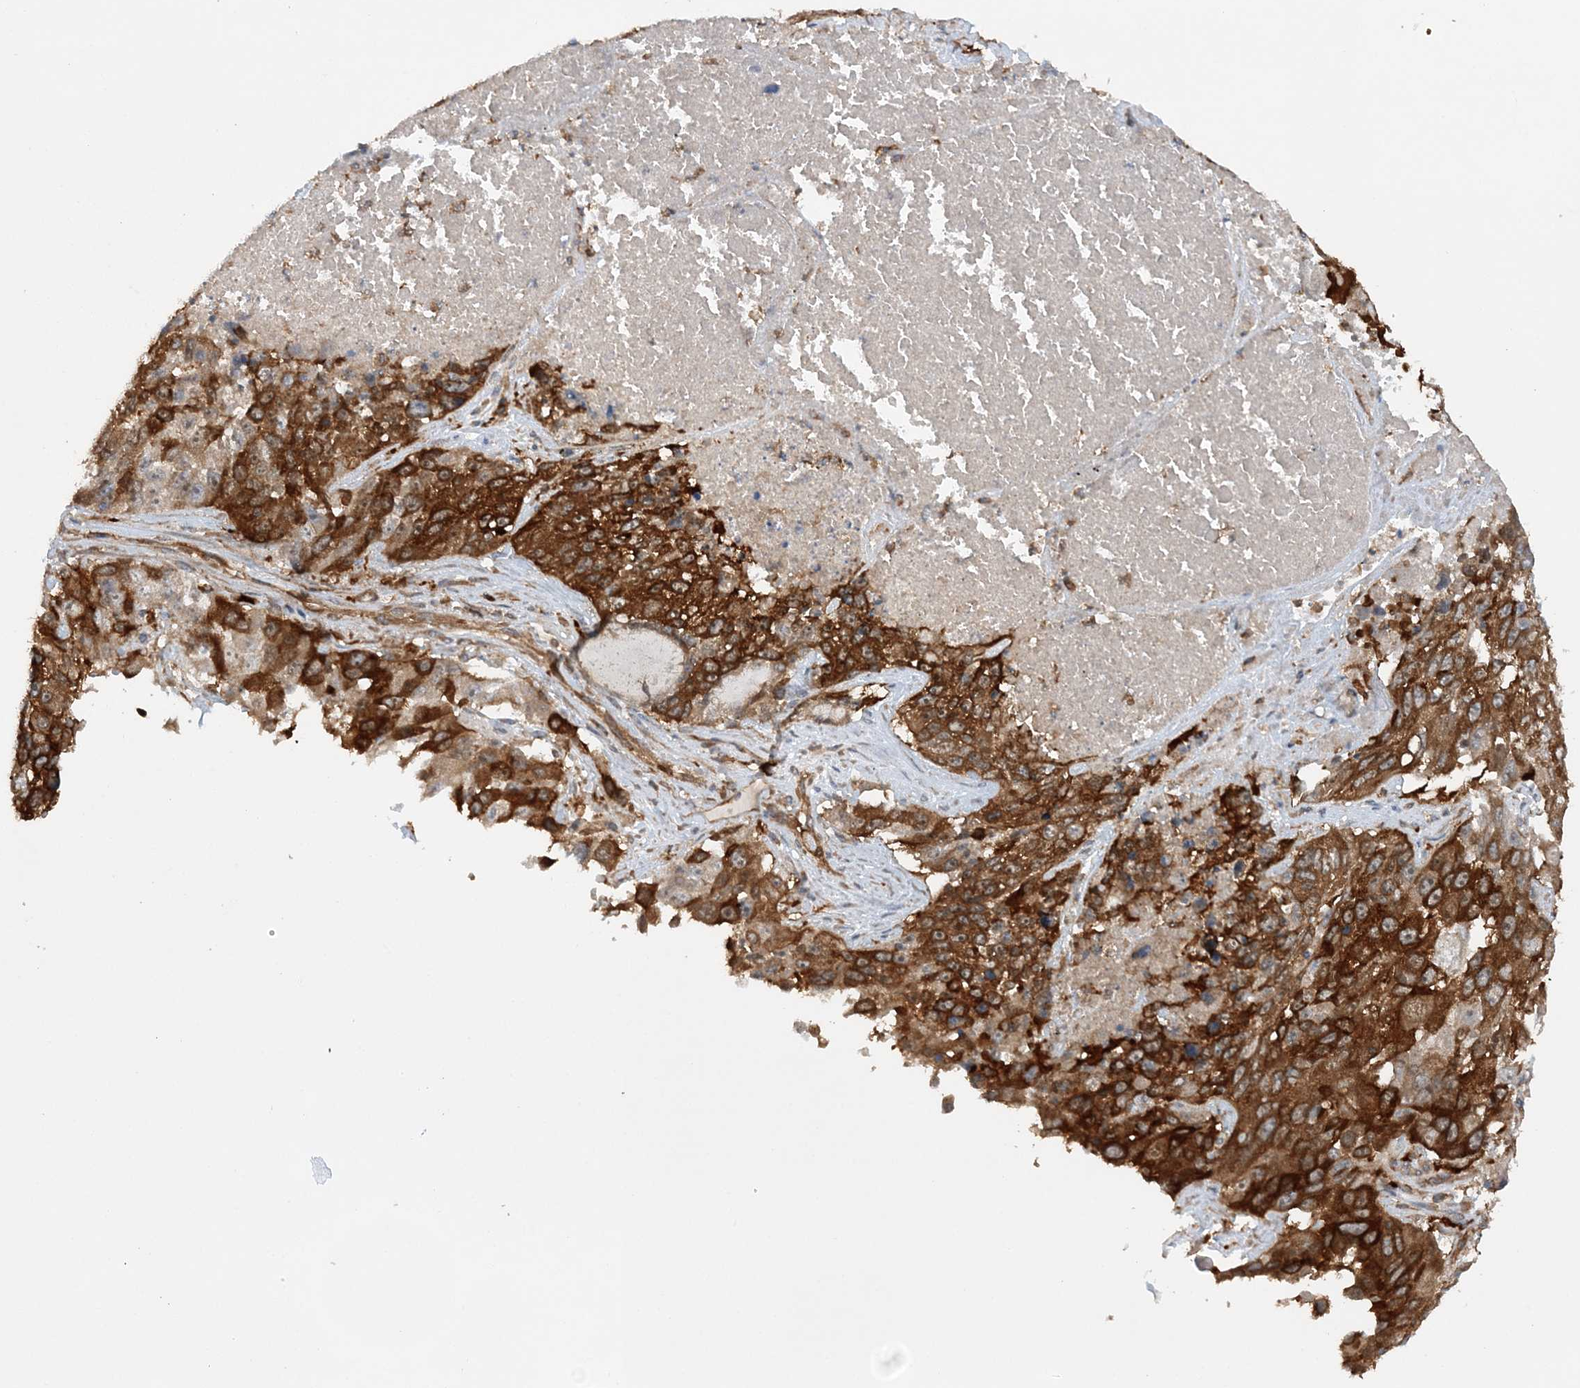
{"staining": {"intensity": "strong", "quantity": ">75%", "location": "cytoplasmic/membranous"}, "tissue": "lung cancer", "cell_type": "Tumor cells", "image_type": "cancer", "snomed": [{"axis": "morphology", "description": "Squamous cell carcinoma, NOS"}, {"axis": "topography", "description": "Lung"}], "caption": "IHC micrograph of lung cancer stained for a protein (brown), which displays high levels of strong cytoplasmic/membranous positivity in approximately >75% of tumor cells.", "gene": "ACAP2", "patient": {"sex": "male", "age": 61}}